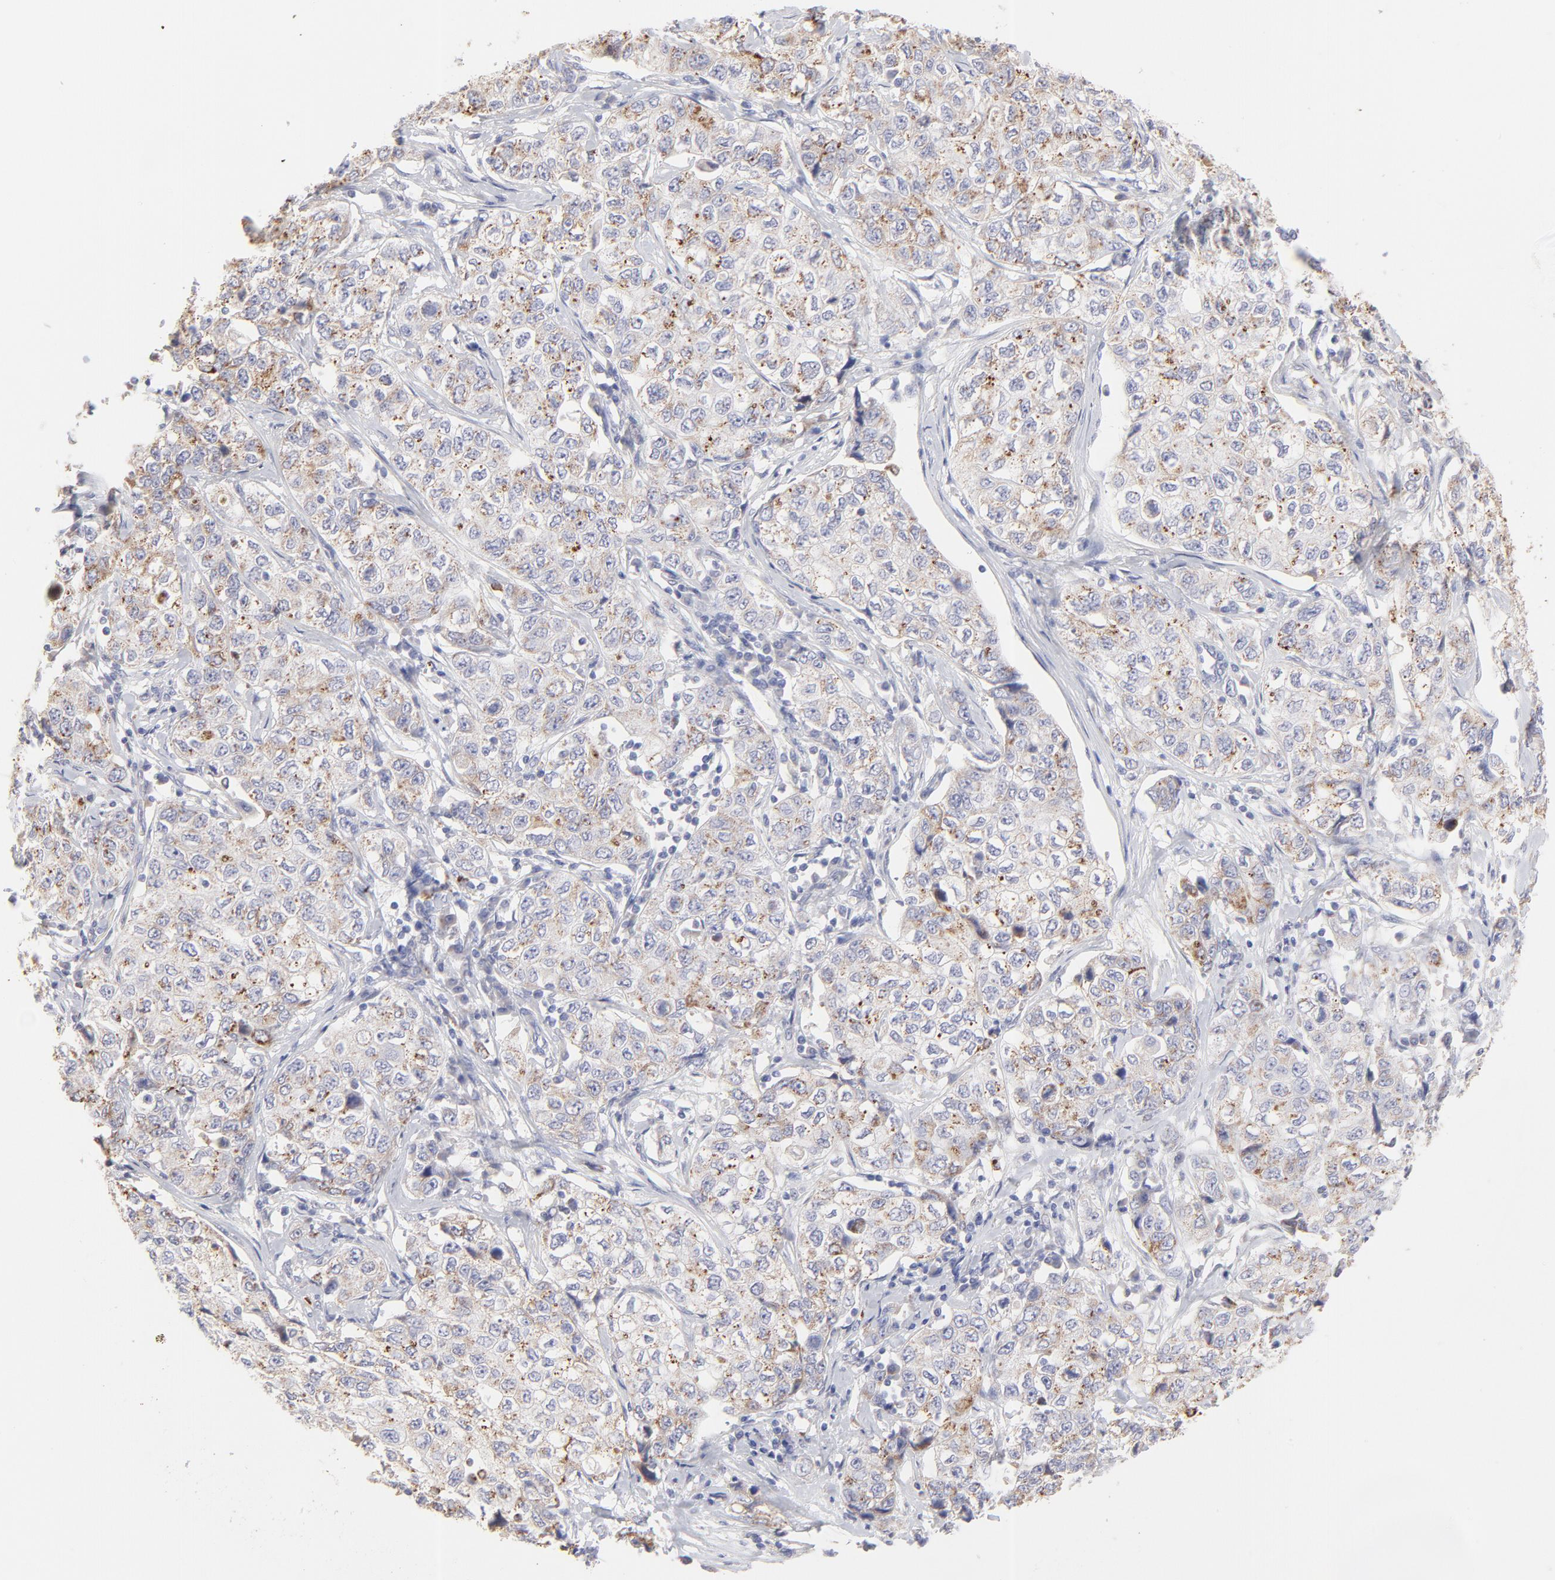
{"staining": {"intensity": "moderate", "quantity": ">75%", "location": "cytoplasmic/membranous"}, "tissue": "stomach cancer", "cell_type": "Tumor cells", "image_type": "cancer", "snomed": [{"axis": "morphology", "description": "Adenocarcinoma, NOS"}, {"axis": "topography", "description": "Stomach"}], "caption": "Tumor cells demonstrate medium levels of moderate cytoplasmic/membranous staining in about >75% of cells in adenocarcinoma (stomach). (Stains: DAB (3,3'-diaminobenzidine) in brown, nuclei in blue, Microscopy: brightfield microscopy at high magnification).", "gene": "TST", "patient": {"sex": "male", "age": 48}}